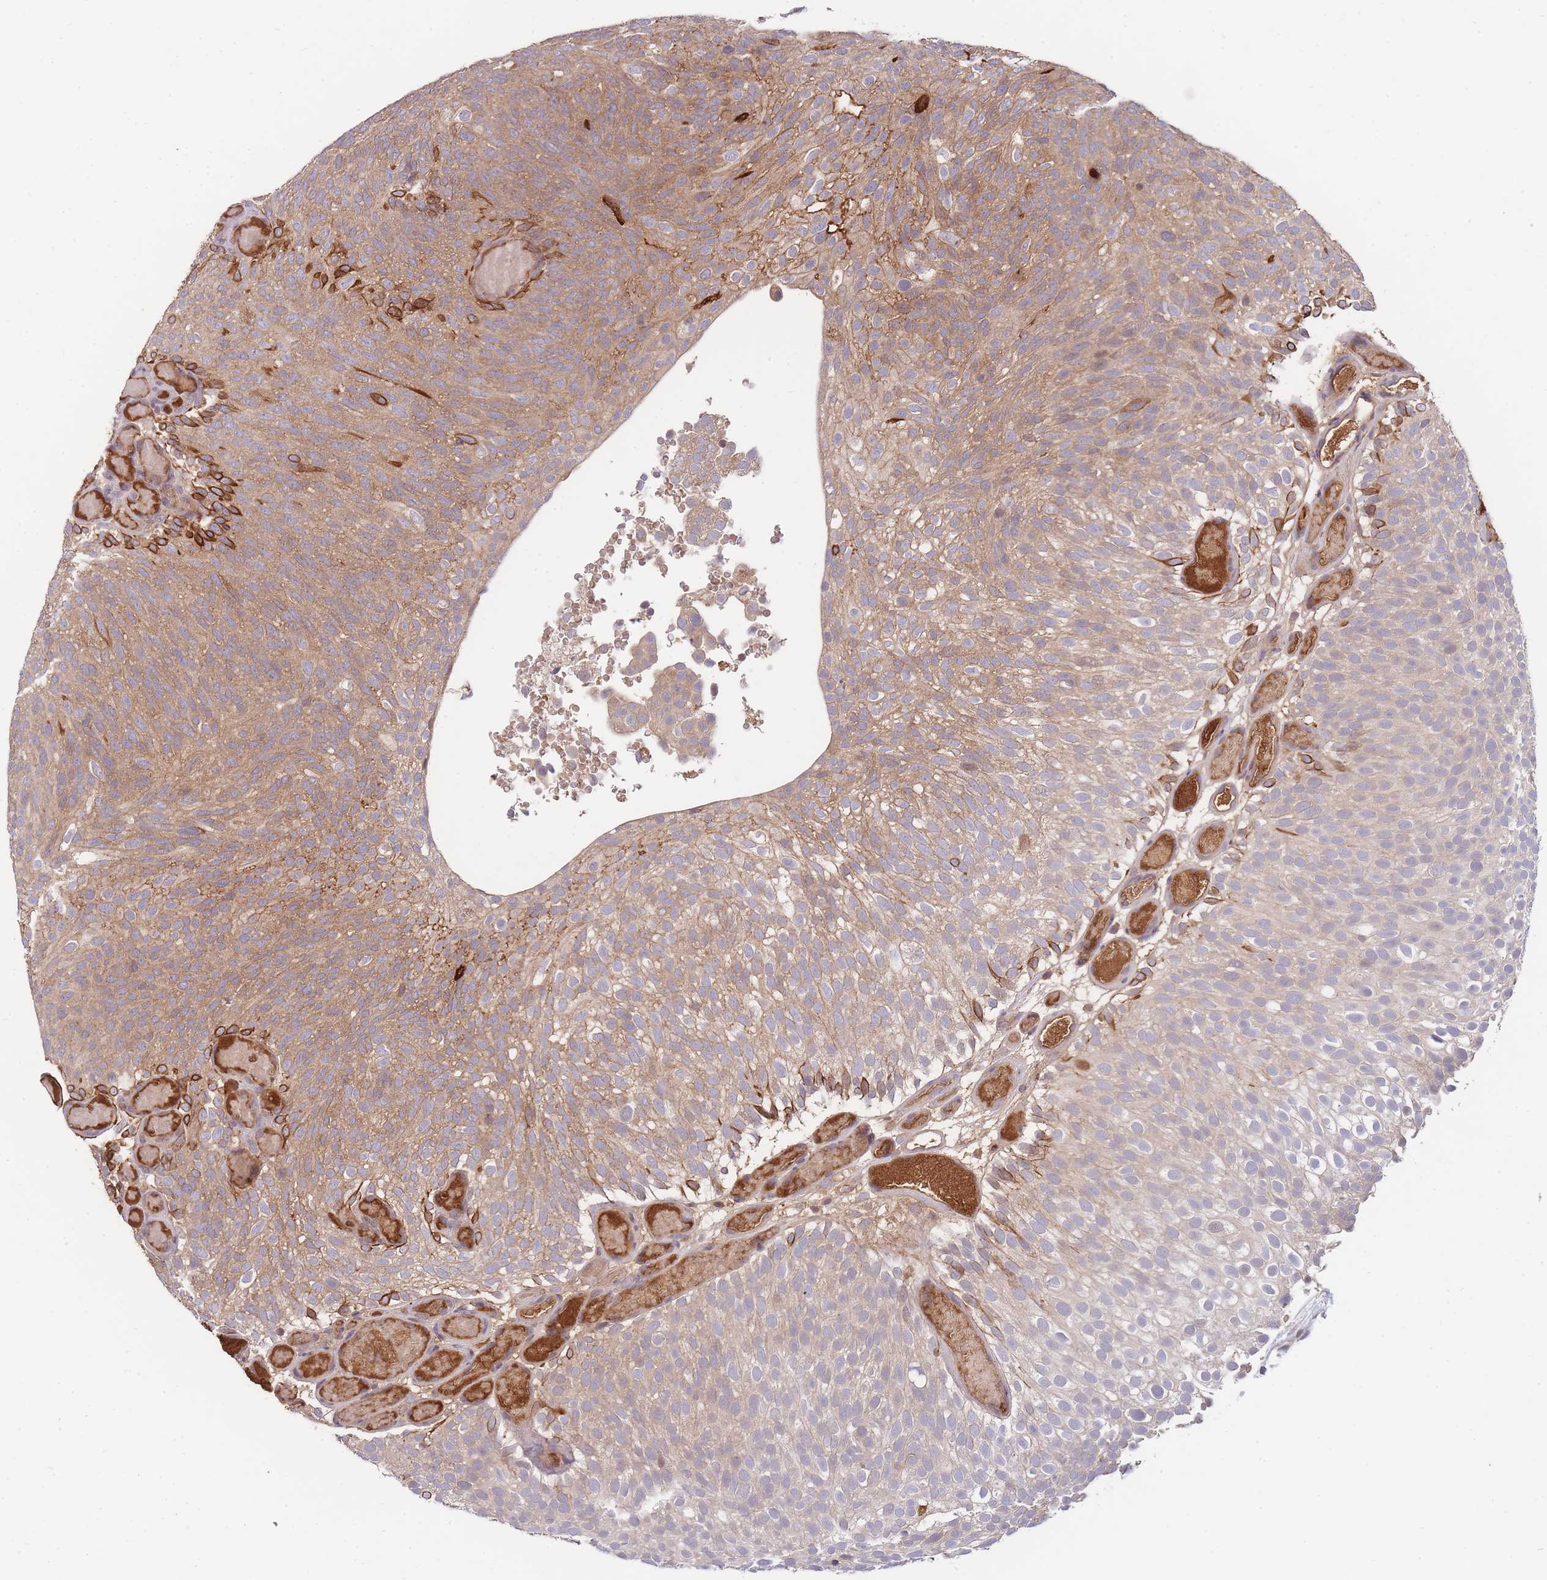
{"staining": {"intensity": "strong", "quantity": "25%-75%", "location": "cytoplasmic/membranous"}, "tissue": "urothelial cancer", "cell_type": "Tumor cells", "image_type": "cancer", "snomed": [{"axis": "morphology", "description": "Urothelial carcinoma, Low grade"}, {"axis": "topography", "description": "Urinary bladder"}], "caption": "Immunohistochemical staining of human urothelial cancer demonstrates high levels of strong cytoplasmic/membranous protein staining in about 25%-75% of tumor cells.", "gene": "RALGDS", "patient": {"sex": "male", "age": 78}}